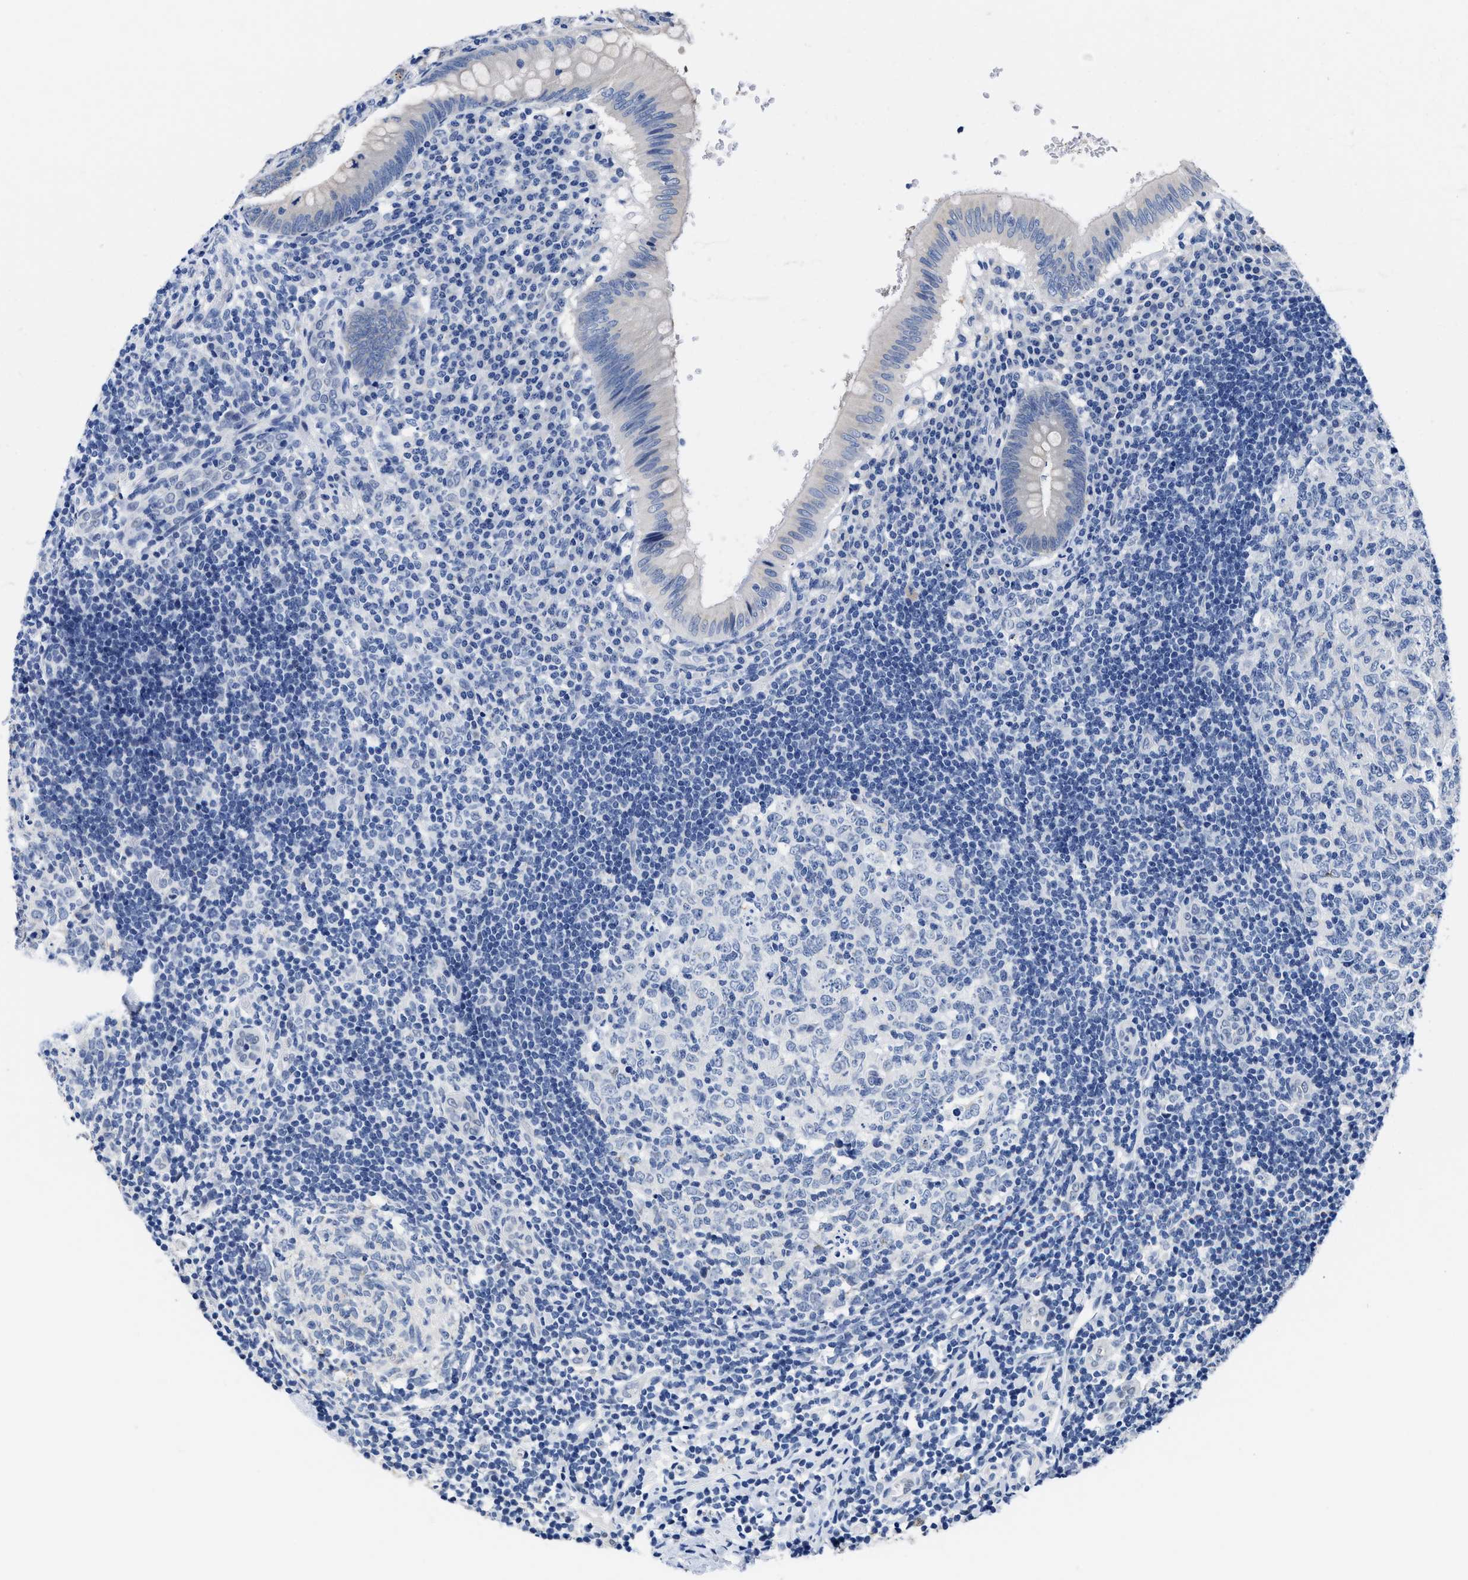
{"staining": {"intensity": "negative", "quantity": "none", "location": "none"}, "tissue": "appendix", "cell_type": "Glandular cells", "image_type": "normal", "snomed": [{"axis": "morphology", "description": "Normal tissue, NOS"}, {"axis": "topography", "description": "Appendix"}], "caption": "IHC of benign appendix exhibits no positivity in glandular cells.", "gene": "HOOK1", "patient": {"sex": "male", "age": 8}}